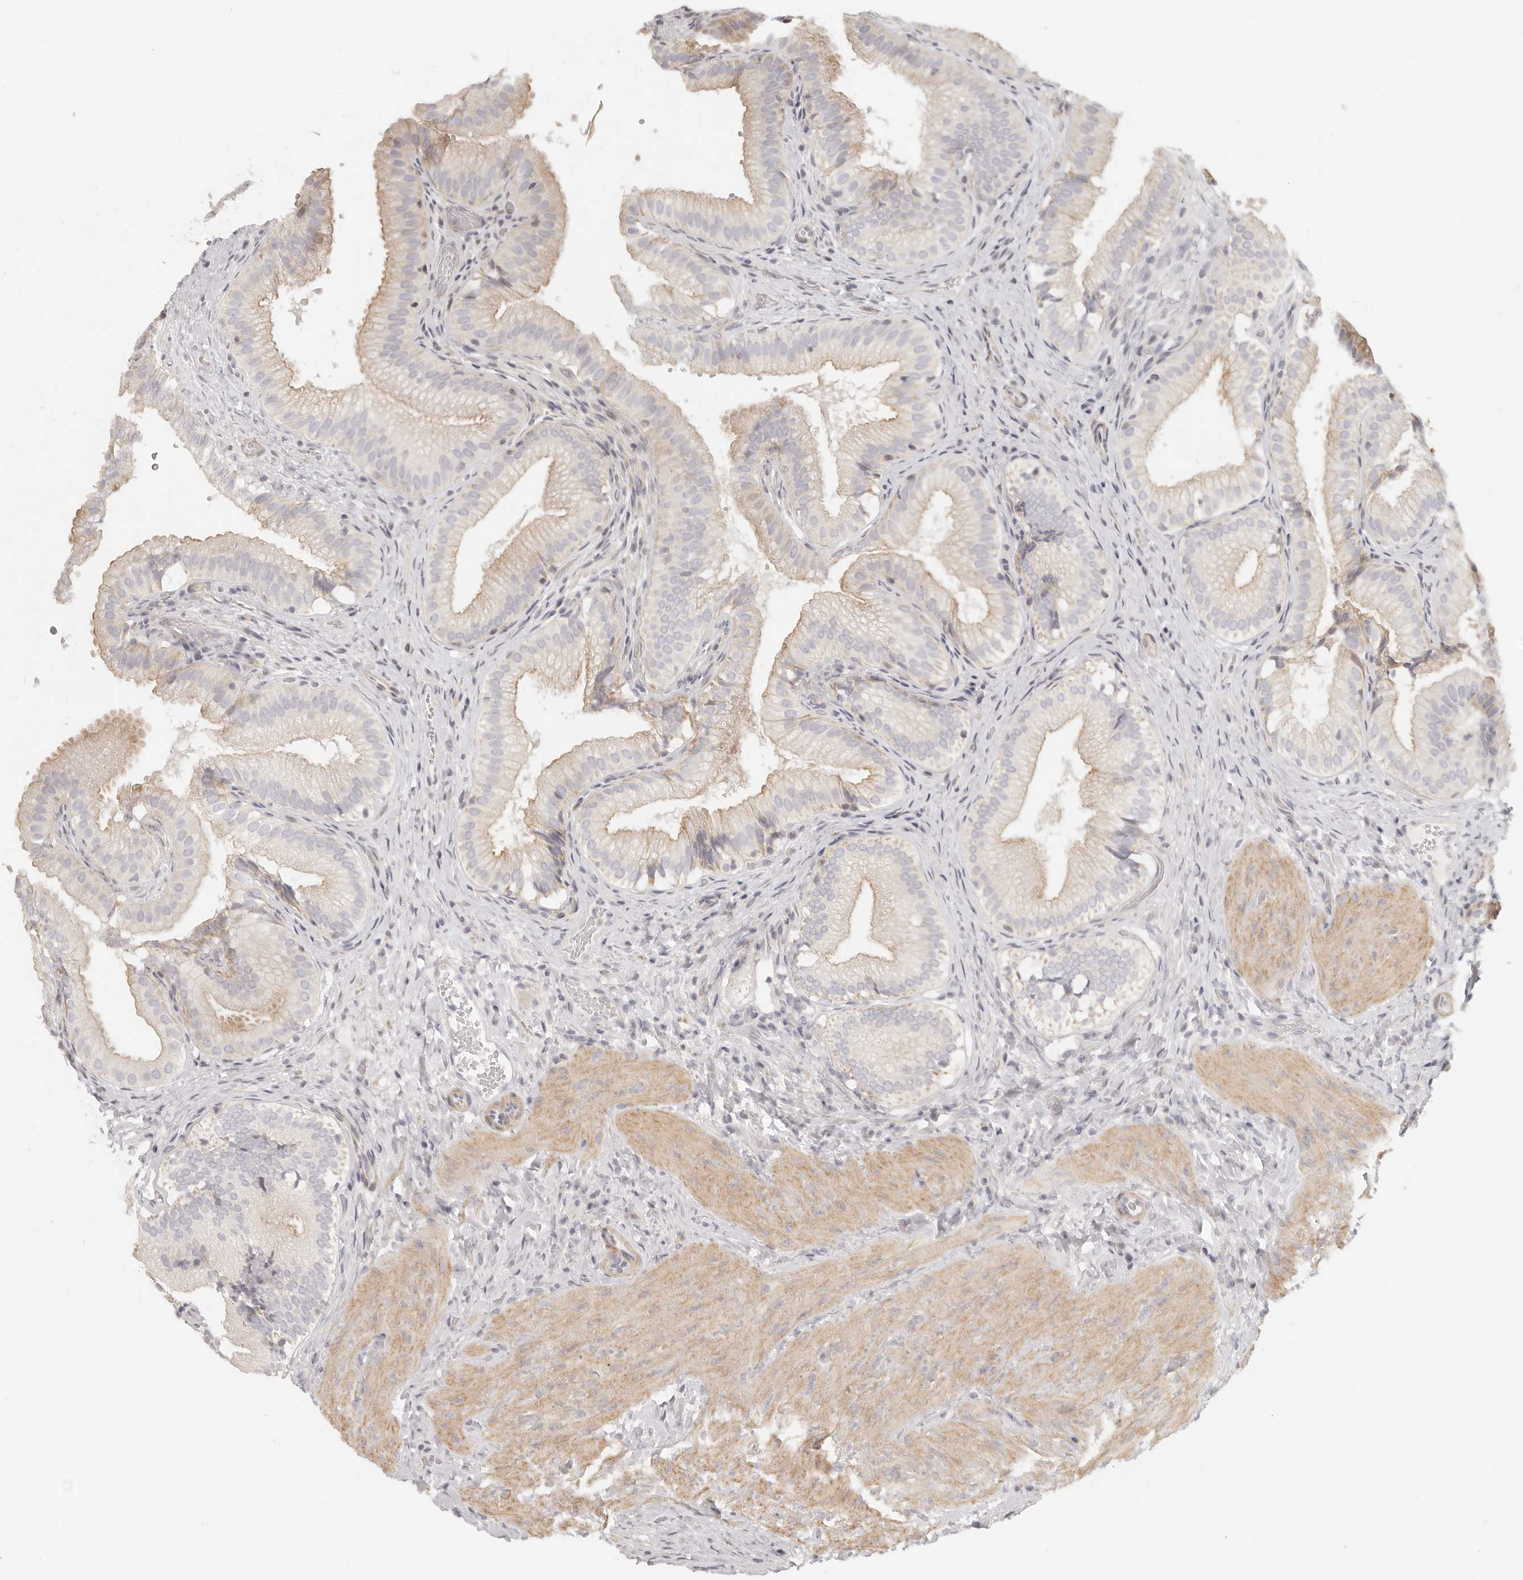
{"staining": {"intensity": "weak", "quantity": "25%-75%", "location": "cytoplasmic/membranous"}, "tissue": "gallbladder", "cell_type": "Glandular cells", "image_type": "normal", "snomed": [{"axis": "morphology", "description": "Normal tissue, NOS"}, {"axis": "topography", "description": "Gallbladder"}], "caption": "IHC image of normal gallbladder: gallbladder stained using immunohistochemistry shows low levels of weak protein expression localized specifically in the cytoplasmic/membranous of glandular cells, appearing as a cytoplasmic/membranous brown color.", "gene": "RXFP1", "patient": {"sex": "female", "age": 30}}